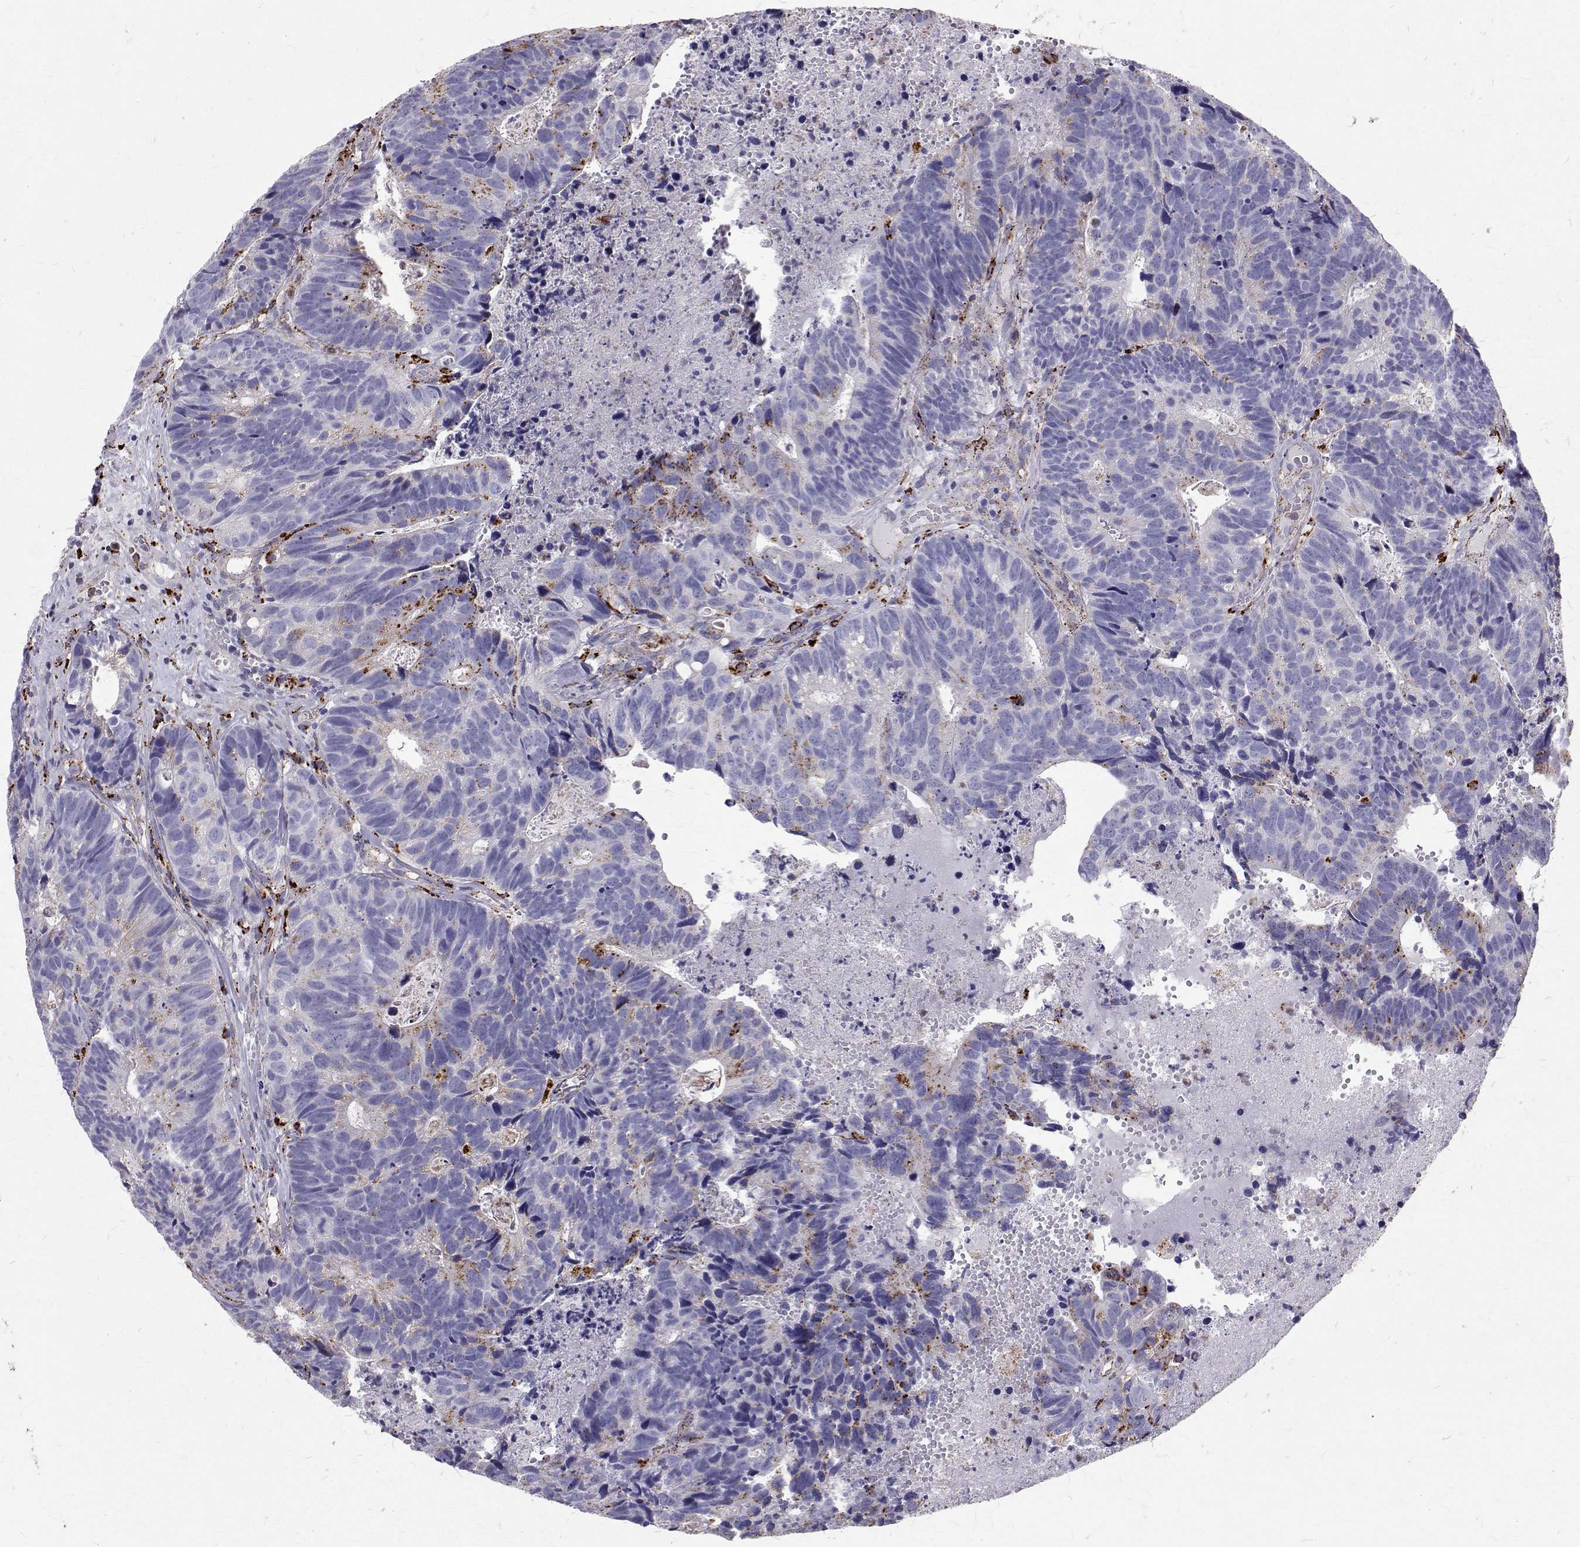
{"staining": {"intensity": "moderate", "quantity": "<25%", "location": "cytoplasmic/membranous"}, "tissue": "head and neck cancer", "cell_type": "Tumor cells", "image_type": "cancer", "snomed": [{"axis": "morphology", "description": "Adenocarcinoma, NOS"}, {"axis": "topography", "description": "Head-Neck"}], "caption": "Immunohistochemistry (DAB) staining of human head and neck cancer displays moderate cytoplasmic/membranous protein positivity in approximately <25% of tumor cells.", "gene": "TPP1", "patient": {"sex": "male", "age": 62}}